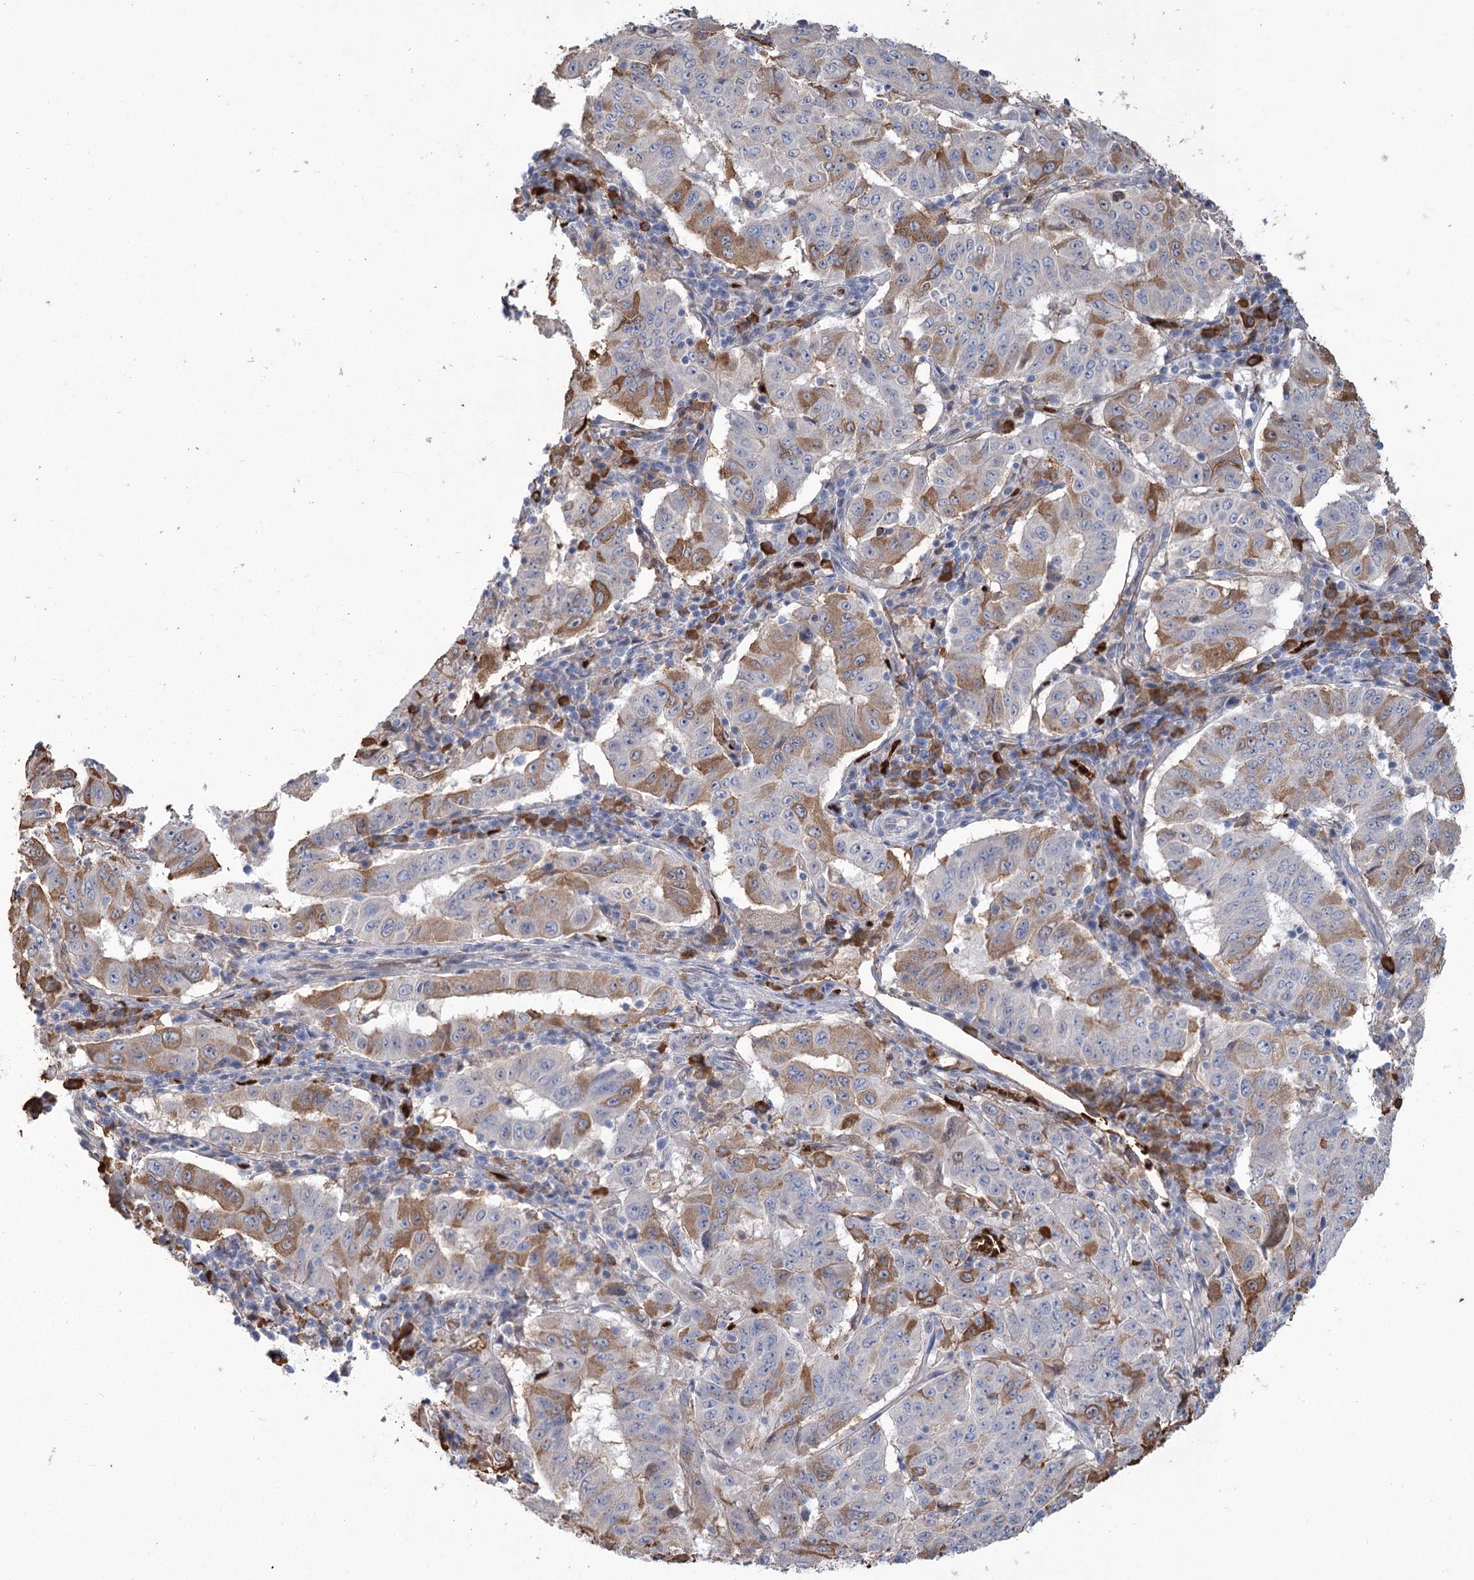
{"staining": {"intensity": "moderate", "quantity": "<25%", "location": "cytoplasmic/membranous"}, "tissue": "pancreatic cancer", "cell_type": "Tumor cells", "image_type": "cancer", "snomed": [{"axis": "morphology", "description": "Adenocarcinoma, NOS"}, {"axis": "topography", "description": "Pancreas"}], "caption": "Immunohistochemistry photomicrograph of neoplastic tissue: human pancreatic cancer stained using IHC shows low levels of moderate protein expression localized specifically in the cytoplasmic/membranous of tumor cells, appearing as a cytoplasmic/membranous brown color.", "gene": "HBA1", "patient": {"sex": "male", "age": 63}}